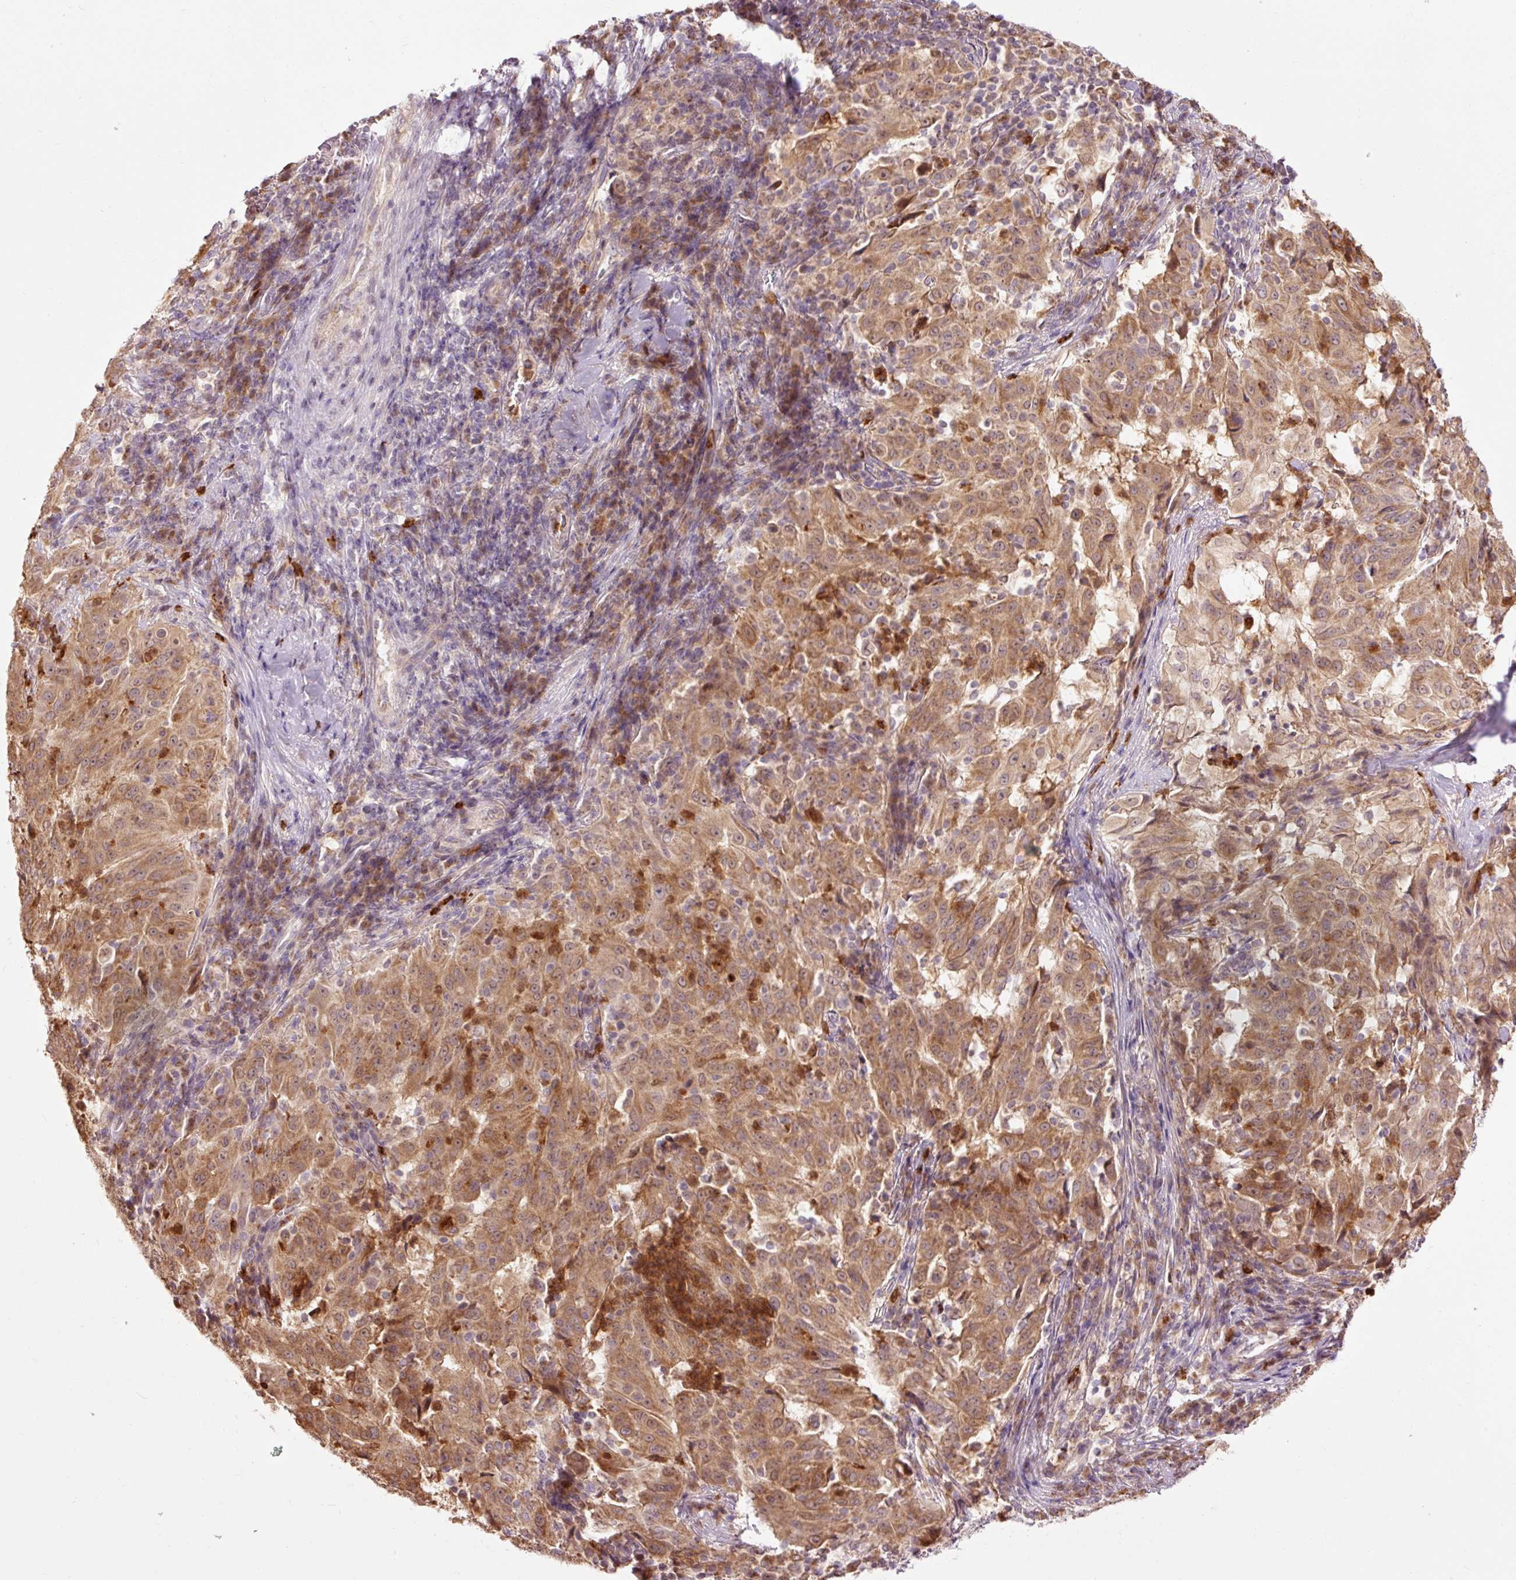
{"staining": {"intensity": "moderate", "quantity": ">75%", "location": "cytoplasmic/membranous"}, "tissue": "pancreatic cancer", "cell_type": "Tumor cells", "image_type": "cancer", "snomed": [{"axis": "morphology", "description": "Adenocarcinoma, NOS"}, {"axis": "topography", "description": "Pancreas"}], "caption": "Immunohistochemistry (IHC) (DAB (3,3'-diaminobenzidine)) staining of adenocarcinoma (pancreatic) demonstrates moderate cytoplasmic/membranous protein expression in about >75% of tumor cells.", "gene": "PRDX5", "patient": {"sex": "male", "age": 63}}